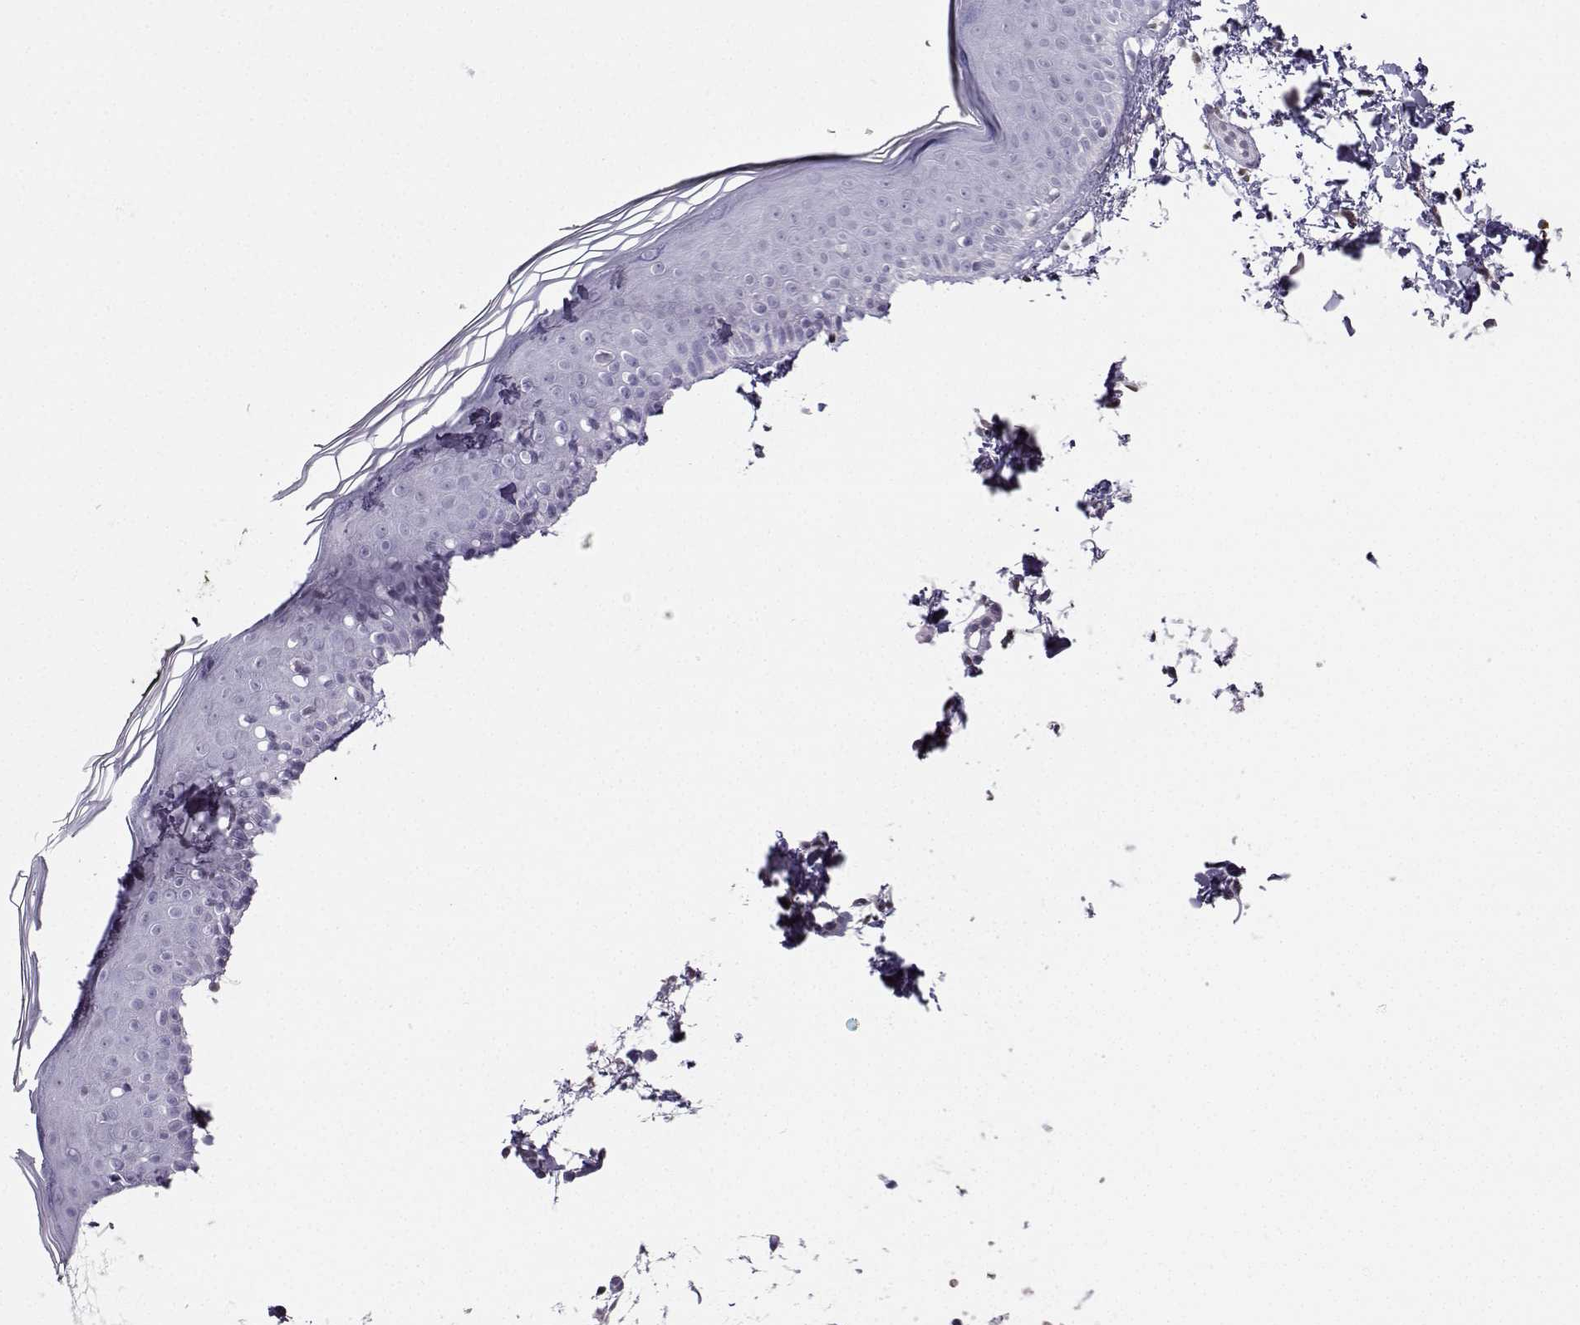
{"staining": {"intensity": "negative", "quantity": "none", "location": "none"}, "tissue": "skin", "cell_type": "Fibroblasts", "image_type": "normal", "snomed": [{"axis": "morphology", "description": "Normal tissue, NOS"}, {"axis": "topography", "description": "Skin"}], "caption": "Immunohistochemistry (IHC) of unremarkable human skin reveals no positivity in fibroblasts.", "gene": "DCLK3", "patient": {"sex": "female", "age": 62}}